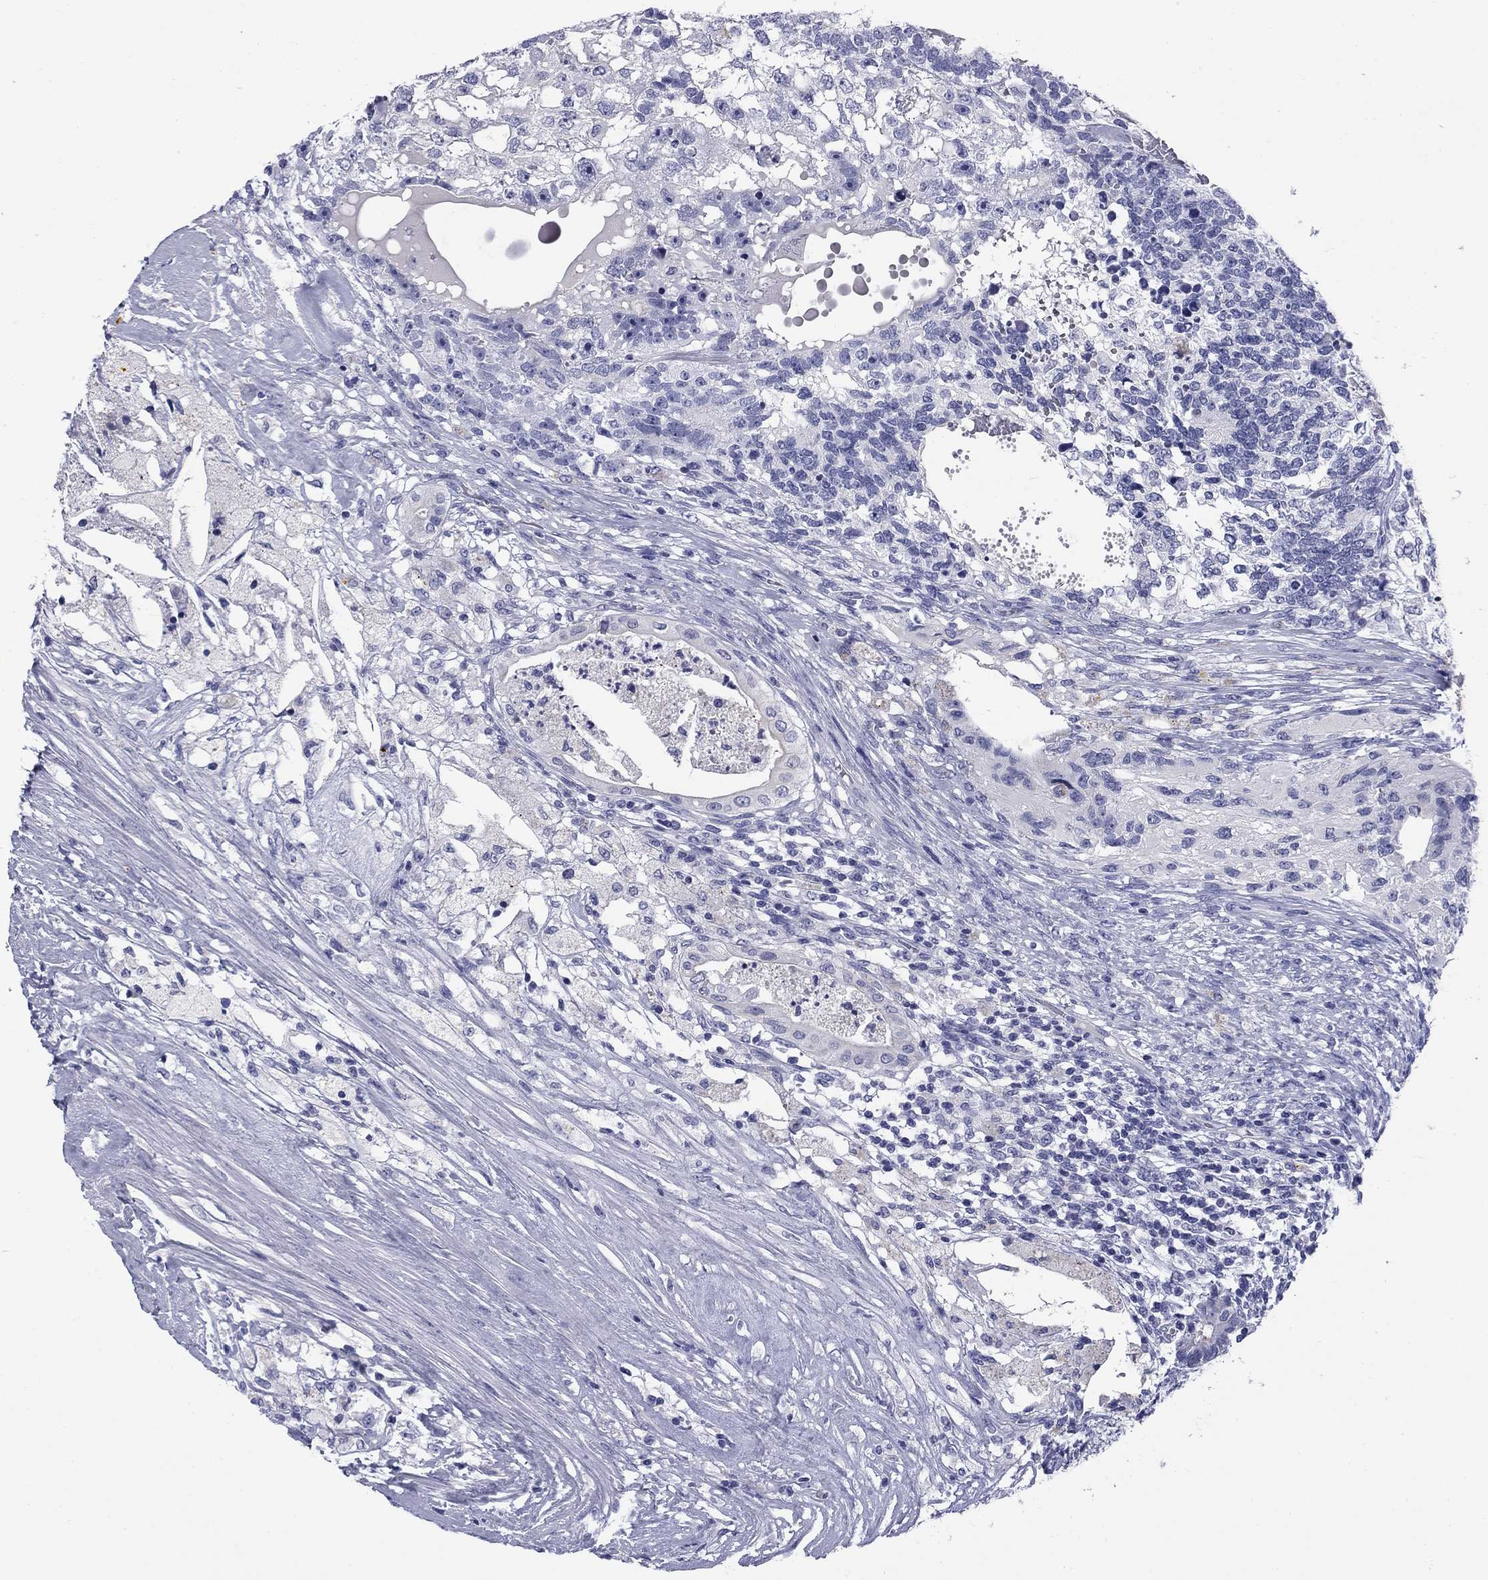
{"staining": {"intensity": "negative", "quantity": "none", "location": "none"}, "tissue": "testis cancer", "cell_type": "Tumor cells", "image_type": "cancer", "snomed": [{"axis": "morphology", "description": "Seminoma, NOS"}, {"axis": "morphology", "description": "Carcinoma, Embryonal, NOS"}, {"axis": "topography", "description": "Testis"}], "caption": "Tumor cells show no significant staining in testis cancer (embryonal carcinoma).", "gene": "ABCC2", "patient": {"sex": "male", "age": 41}}